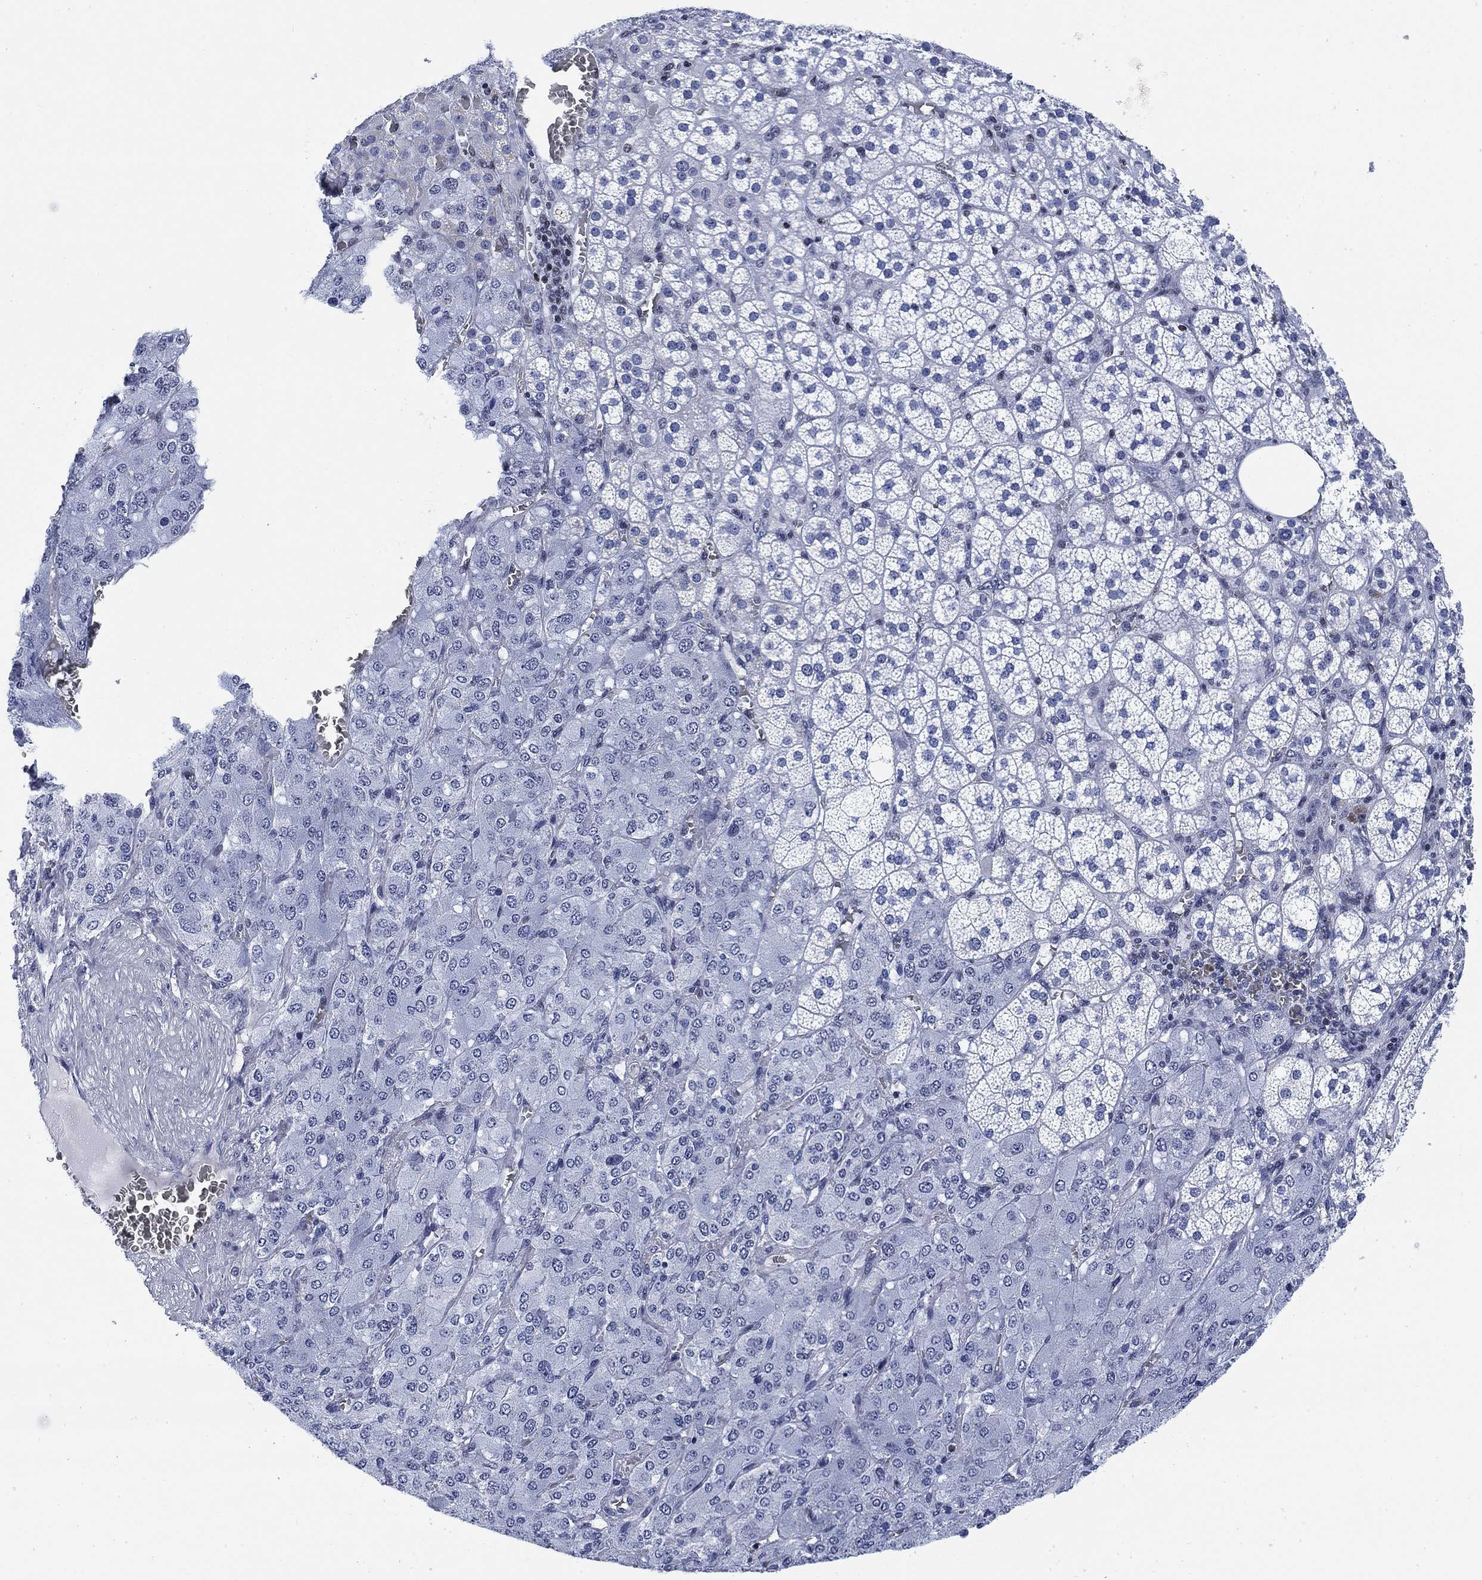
{"staining": {"intensity": "negative", "quantity": "none", "location": "none"}, "tissue": "adrenal gland", "cell_type": "Glandular cells", "image_type": "normal", "snomed": [{"axis": "morphology", "description": "Normal tissue, NOS"}, {"axis": "topography", "description": "Adrenal gland"}], "caption": "The image demonstrates no significant staining in glandular cells of adrenal gland.", "gene": "H1", "patient": {"sex": "female", "age": 60}}